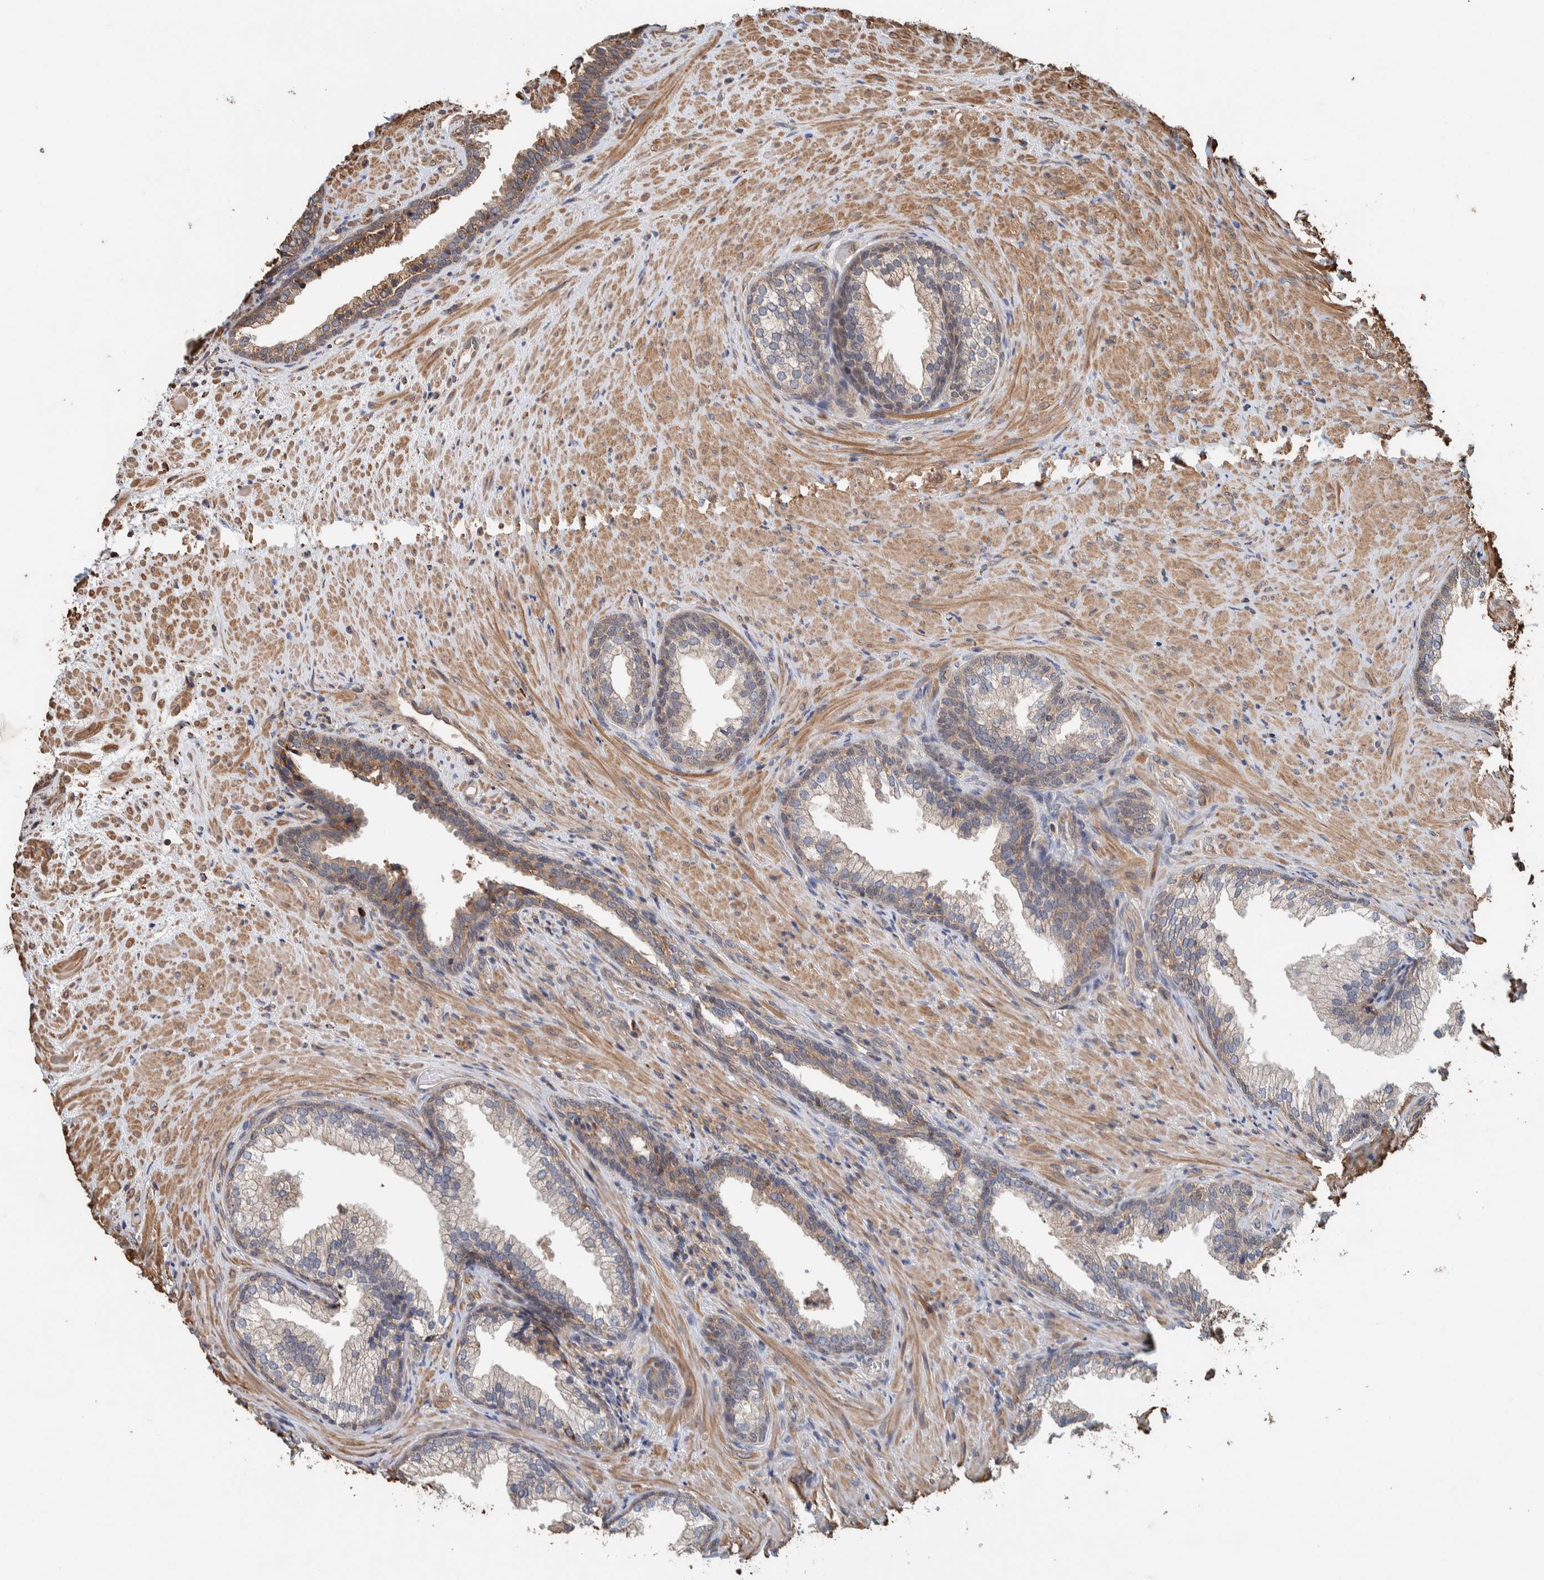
{"staining": {"intensity": "moderate", "quantity": ">75%", "location": "cytoplasmic/membranous"}, "tissue": "prostate", "cell_type": "Glandular cells", "image_type": "normal", "snomed": [{"axis": "morphology", "description": "Normal tissue, NOS"}, {"axis": "topography", "description": "Prostate"}], "caption": "Immunohistochemistry of benign prostate shows medium levels of moderate cytoplasmic/membranous expression in approximately >75% of glandular cells. (DAB IHC with brightfield microscopy, high magnification).", "gene": "PLA2G3", "patient": {"sex": "male", "age": 76}}